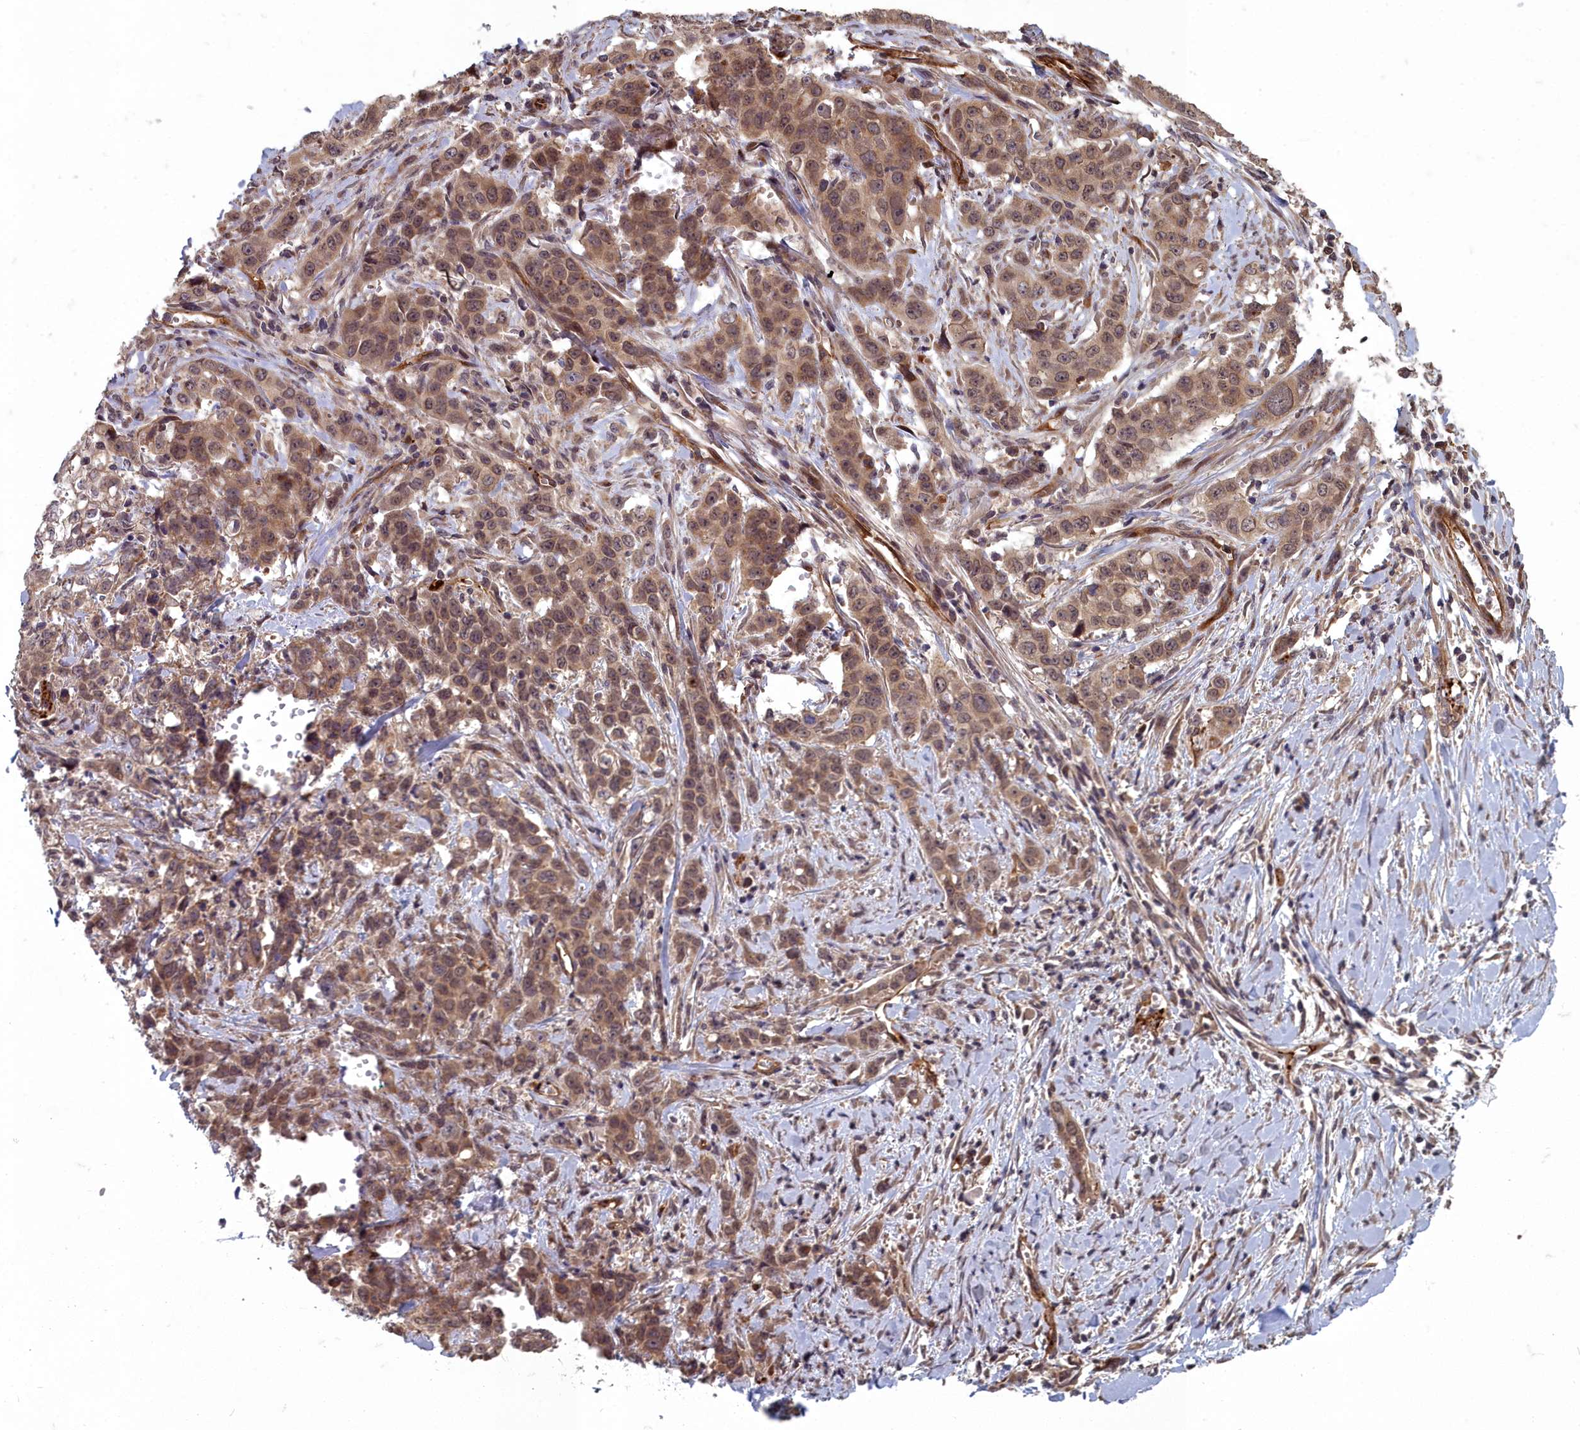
{"staining": {"intensity": "moderate", "quantity": ">75%", "location": "cytoplasmic/membranous,nuclear"}, "tissue": "stomach cancer", "cell_type": "Tumor cells", "image_type": "cancer", "snomed": [{"axis": "morphology", "description": "Adenocarcinoma, NOS"}, {"axis": "topography", "description": "Stomach, upper"}], "caption": "The immunohistochemical stain highlights moderate cytoplasmic/membranous and nuclear staining in tumor cells of stomach cancer tissue.", "gene": "TSPYL4", "patient": {"sex": "male", "age": 62}}